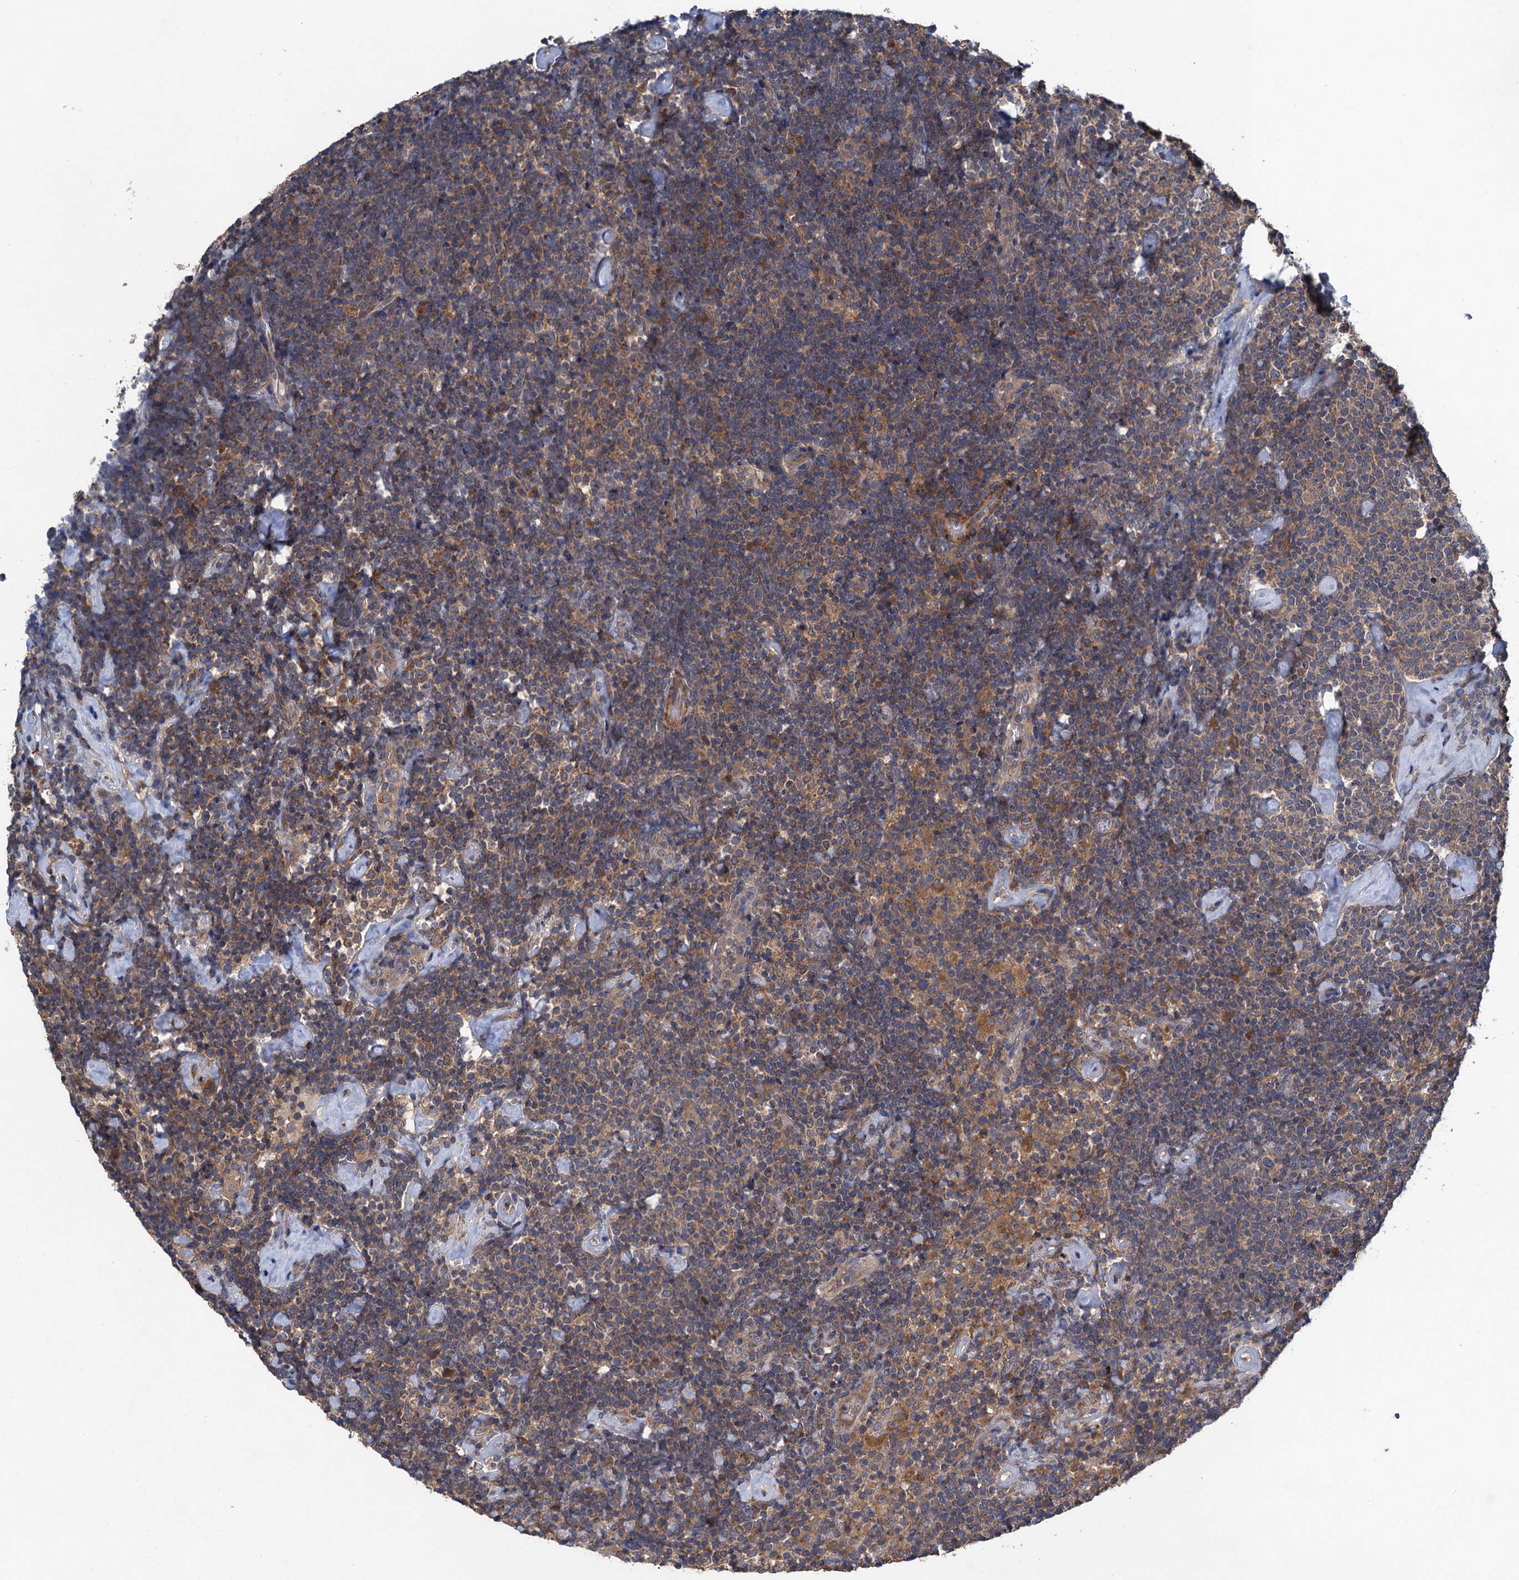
{"staining": {"intensity": "weak", "quantity": ">75%", "location": "cytoplasmic/membranous"}, "tissue": "lymphoma", "cell_type": "Tumor cells", "image_type": "cancer", "snomed": [{"axis": "morphology", "description": "Malignant lymphoma, non-Hodgkin's type, High grade"}, {"axis": "topography", "description": "Lymph node"}], "caption": "High-magnification brightfield microscopy of lymphoma stained with DAB (brown) and counterstained with hematoxylin (blue). tumor cells exhibit weak cytoplasmic/membranous expression is identified in about>75% of cells.", "gene": "CNTN5", "patient": {"sex": "male", "age": 61}}